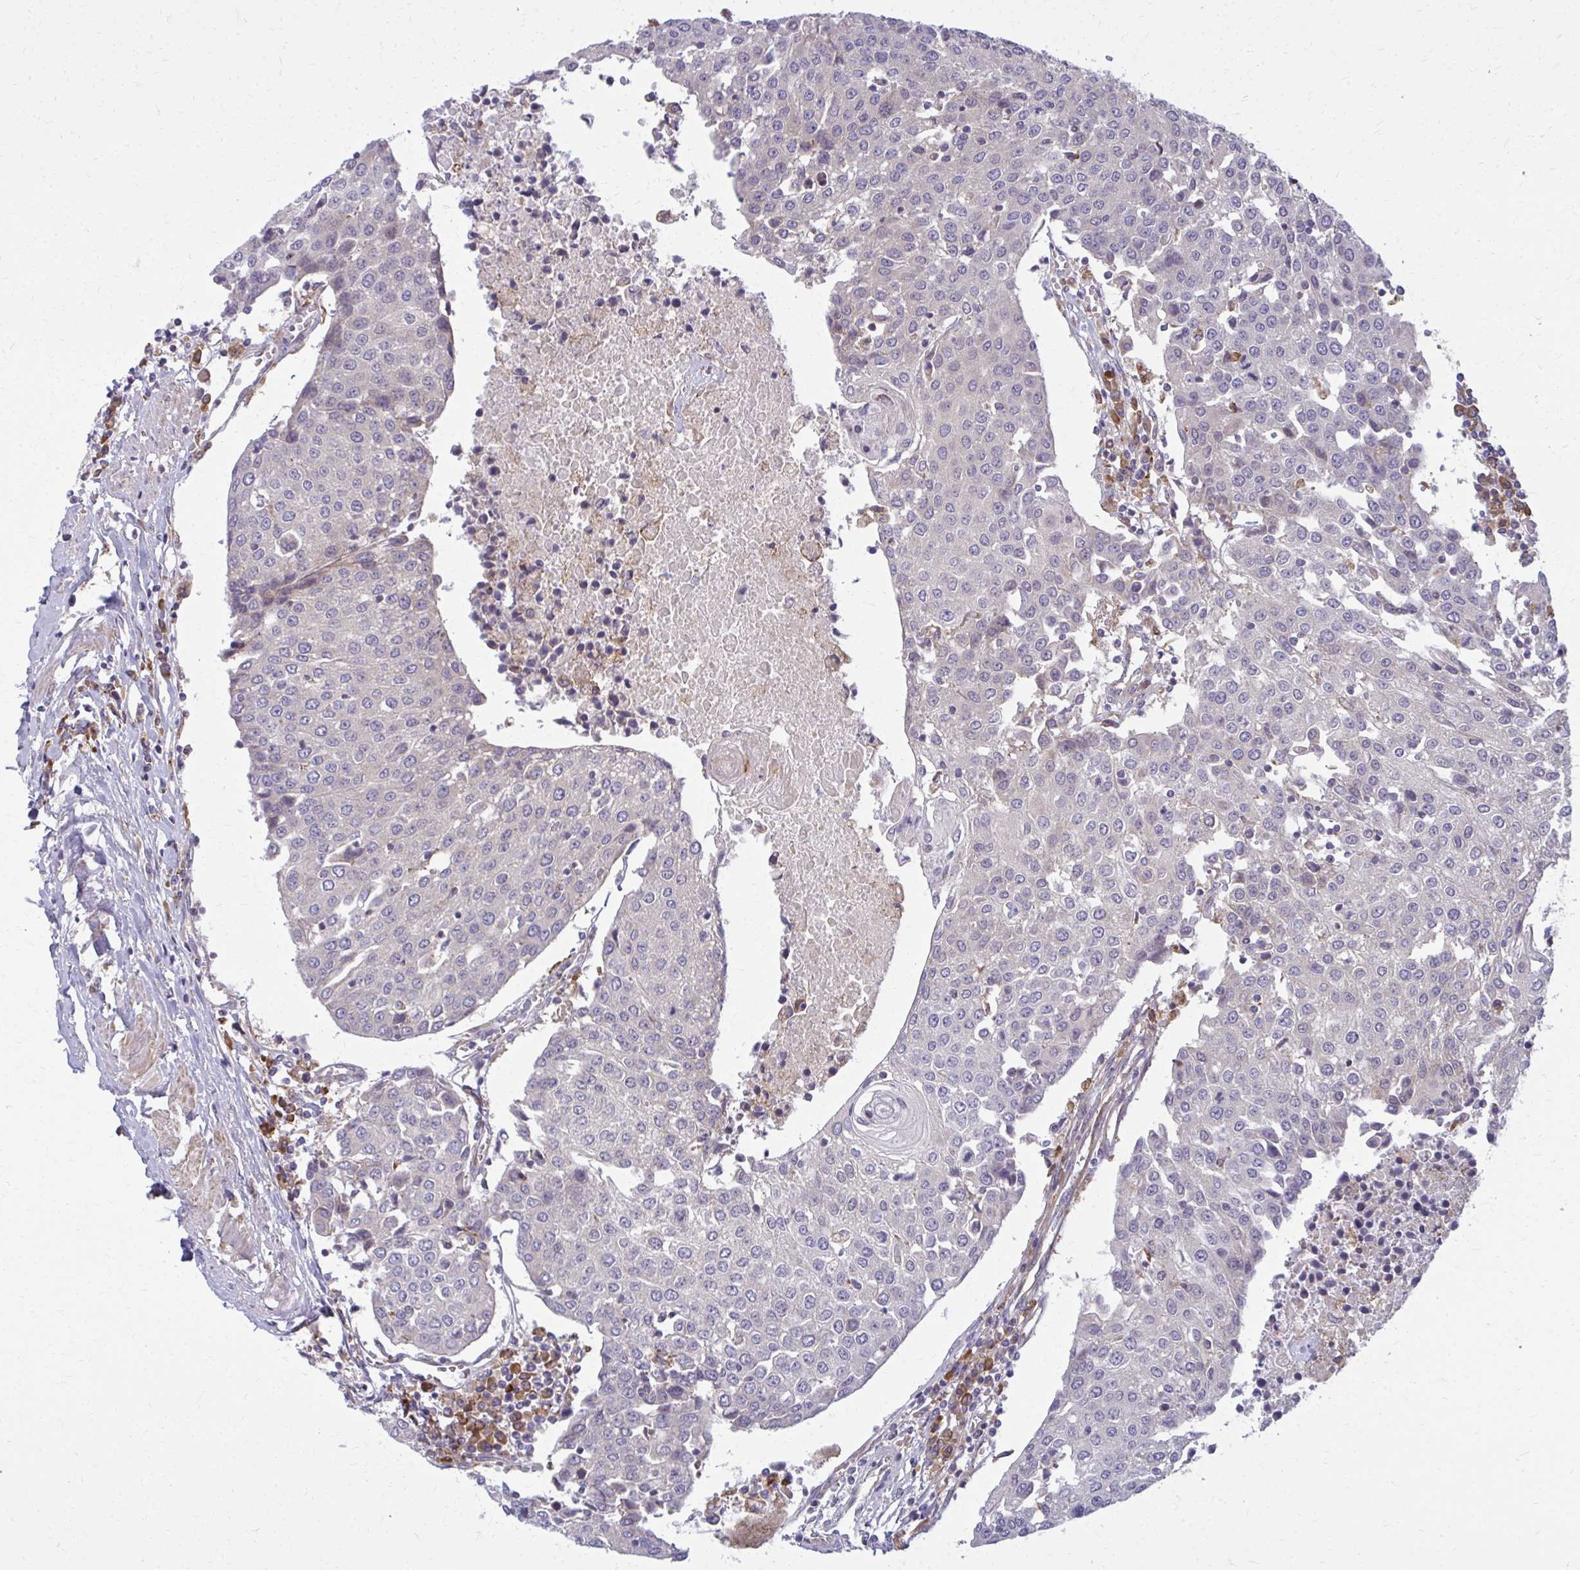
{"staining": {"intensity": "negative", "quantity": "none", "location": "none"}, "tissue": "urothelial cancer", "cell_type": "Tumor cells", "image_type": "cancer", "snomed": [{"axis": "morphology", "description": "Urothelial carcinoma, High grade"}, {"axis": "topography", "description": "Urinary bladder"}], "caption": "This photomicrograph is of high-grade urothelial carcinoma stained with IHC to label a protein in brown with the nuclei are counter-stained blue. There is no expression in tumor cells.", "gene": "CEMP1", "patient": {"sex": "female", "age": 85}}